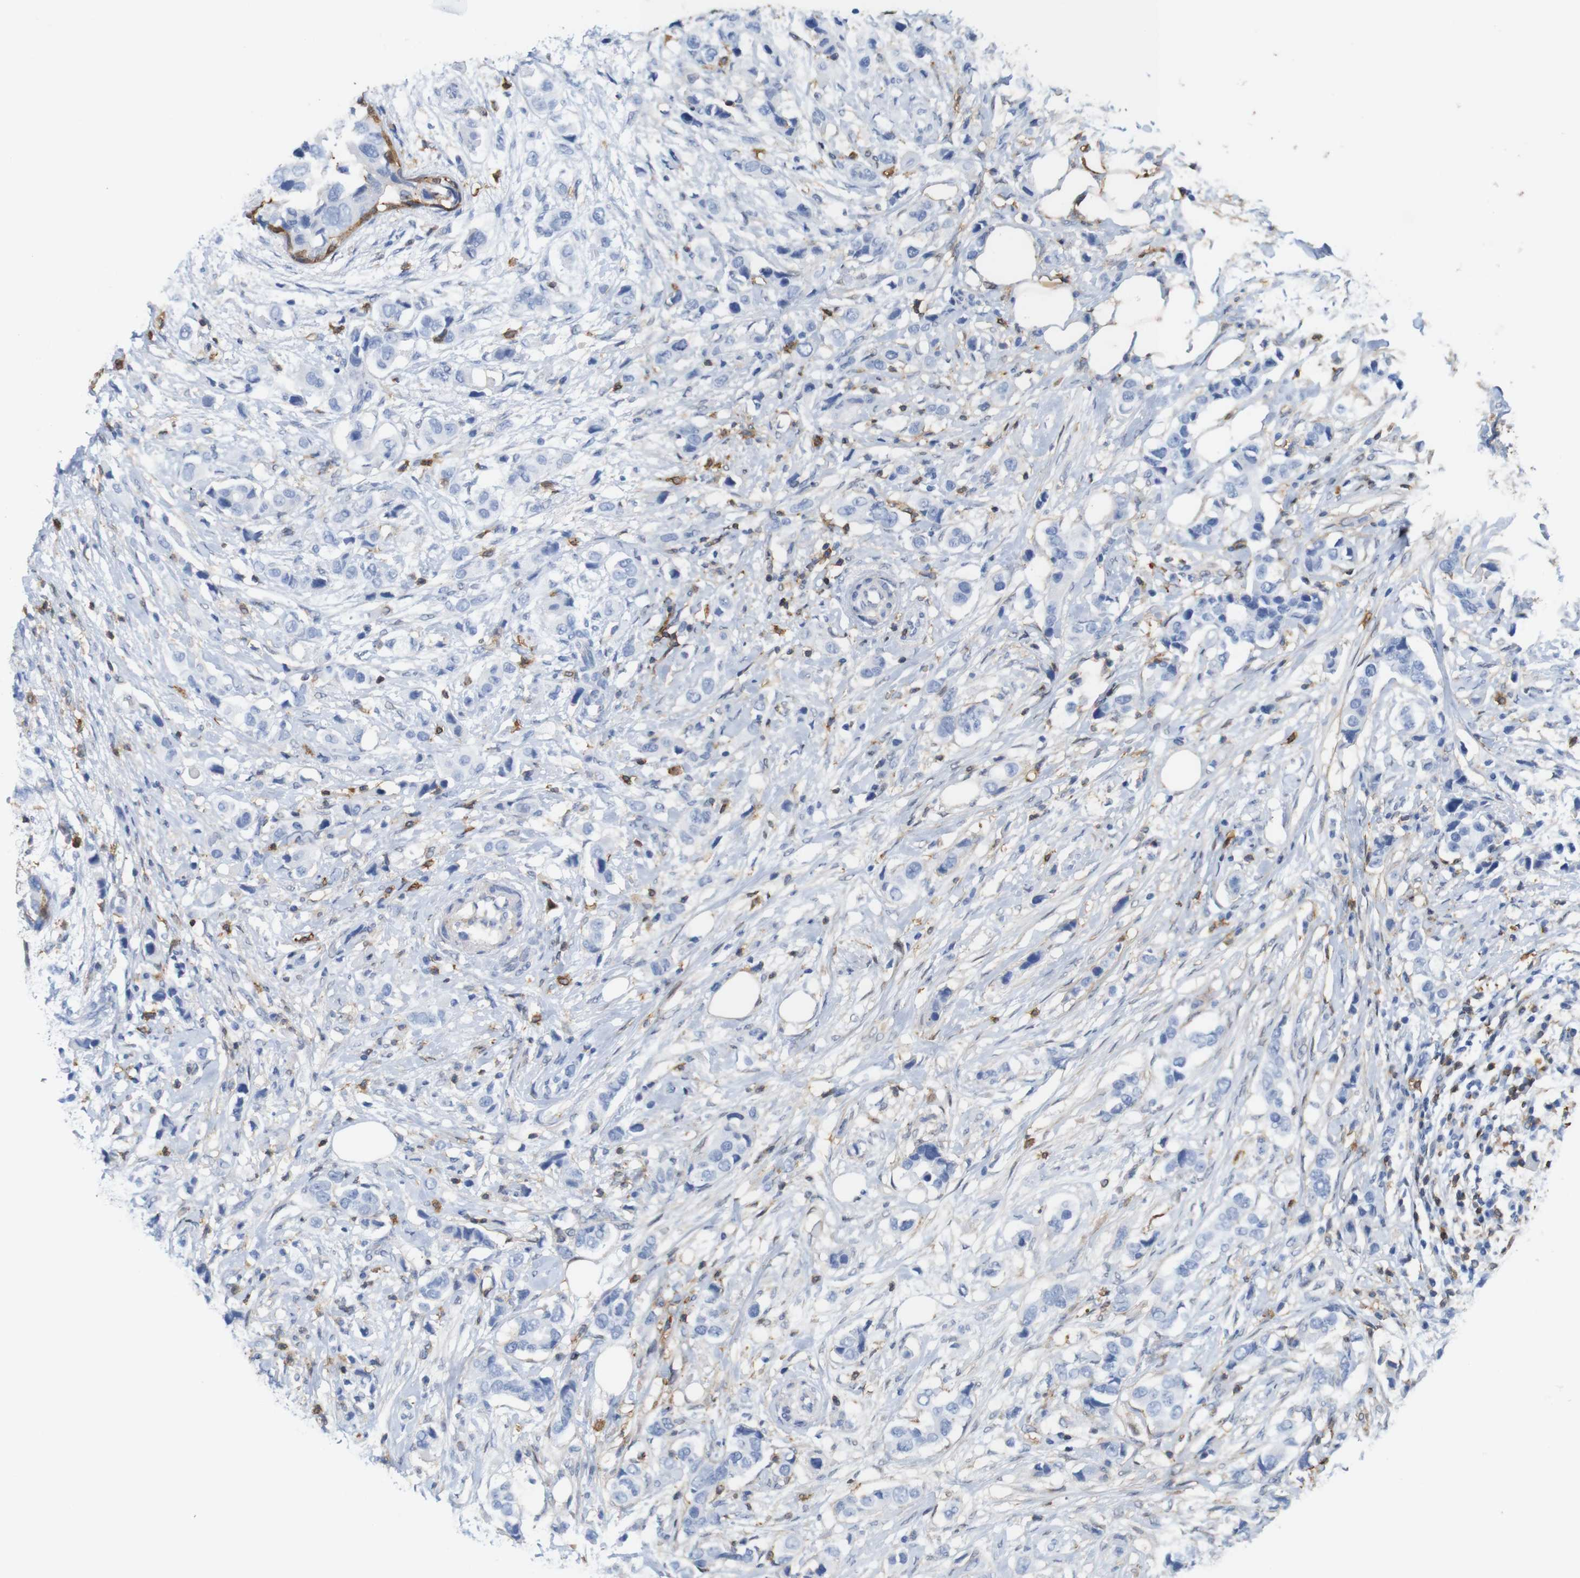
{"staining": {"intensity": "negative", "quantity": "none", "location": "none"}, "tissue": "breast cancer", "cell_type": "Tumor cells", "image_type": "cancer", "snomed": [{"axis": "morphology", "description": "Normal tissue, NOS"}, {"axis": "morphology", "description": "Duct carcinoma"}, {"axis": "topography", "description": "Breast"}], "caption": "Tumor cells are negative for protein expression in human breast cancer (intraductal carcinoma).", "gene": "ANXA1", "patient": {"sex": "female", "age": 50}}